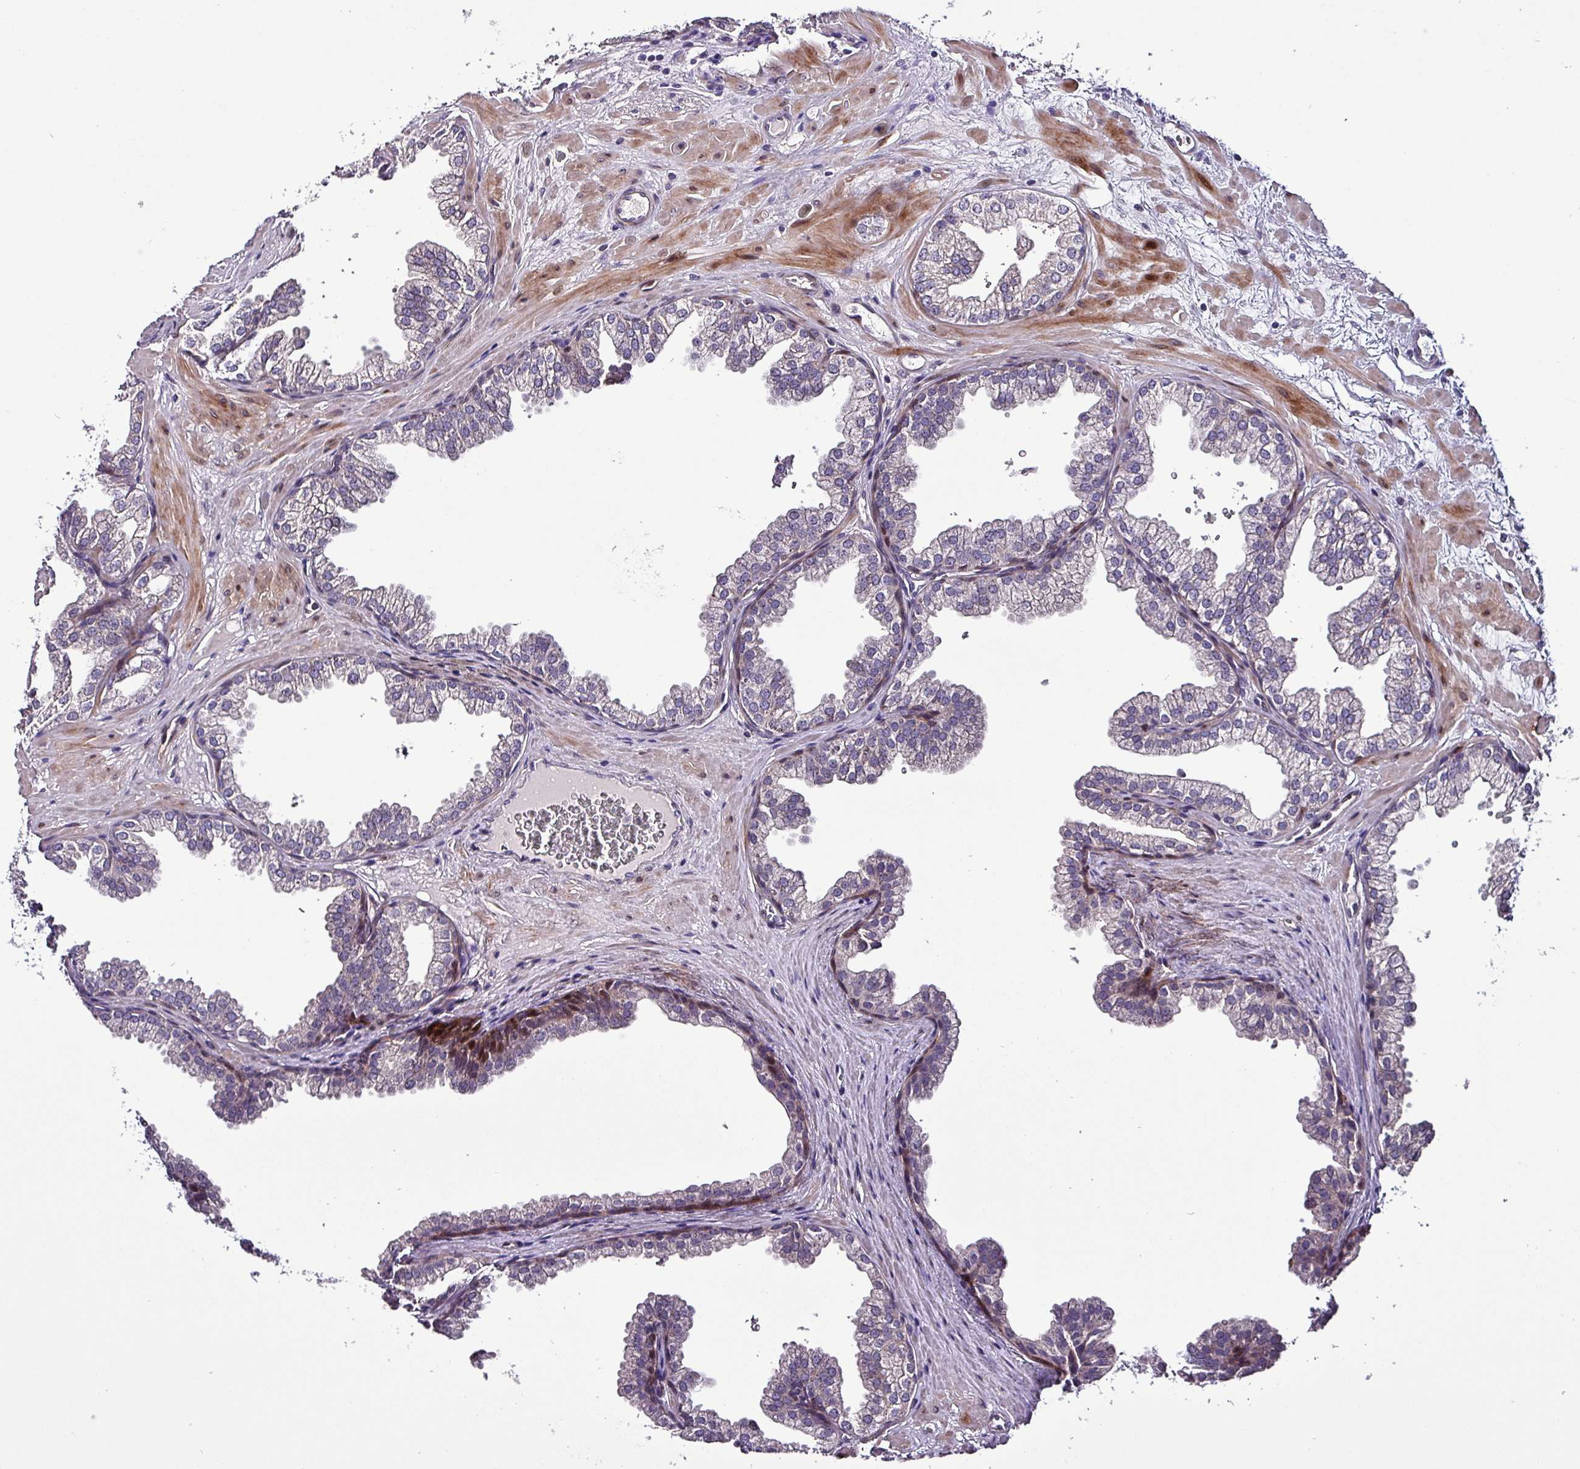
{"staining": {"intensity": "moderate", "quantity": "<25%", "location": "cytoplasmic/membranous,nuclear"}, "tissue": "prostate", "cell_type": "Glandular cells", "image_type": "normal", "snomed": [{"axis": "morphology", "description": "Normal tissue, NOS"}, {"axis": "topography", "description": "Prostate"}], "caption": "Immunohistochemistry (IHC) histopathology image of benign prostate: human prostate stained using immunohistochemistry (IHC) demonstrates low levels of moderate protein expression localized specifically in the cytoplasmic/membranous,nuclear of glandular cells, appearing as a cytoplasmic/membranous,nuclear brown color.", "gene": "GRAPL", "patient": {"sex": "male", "age": 37}}